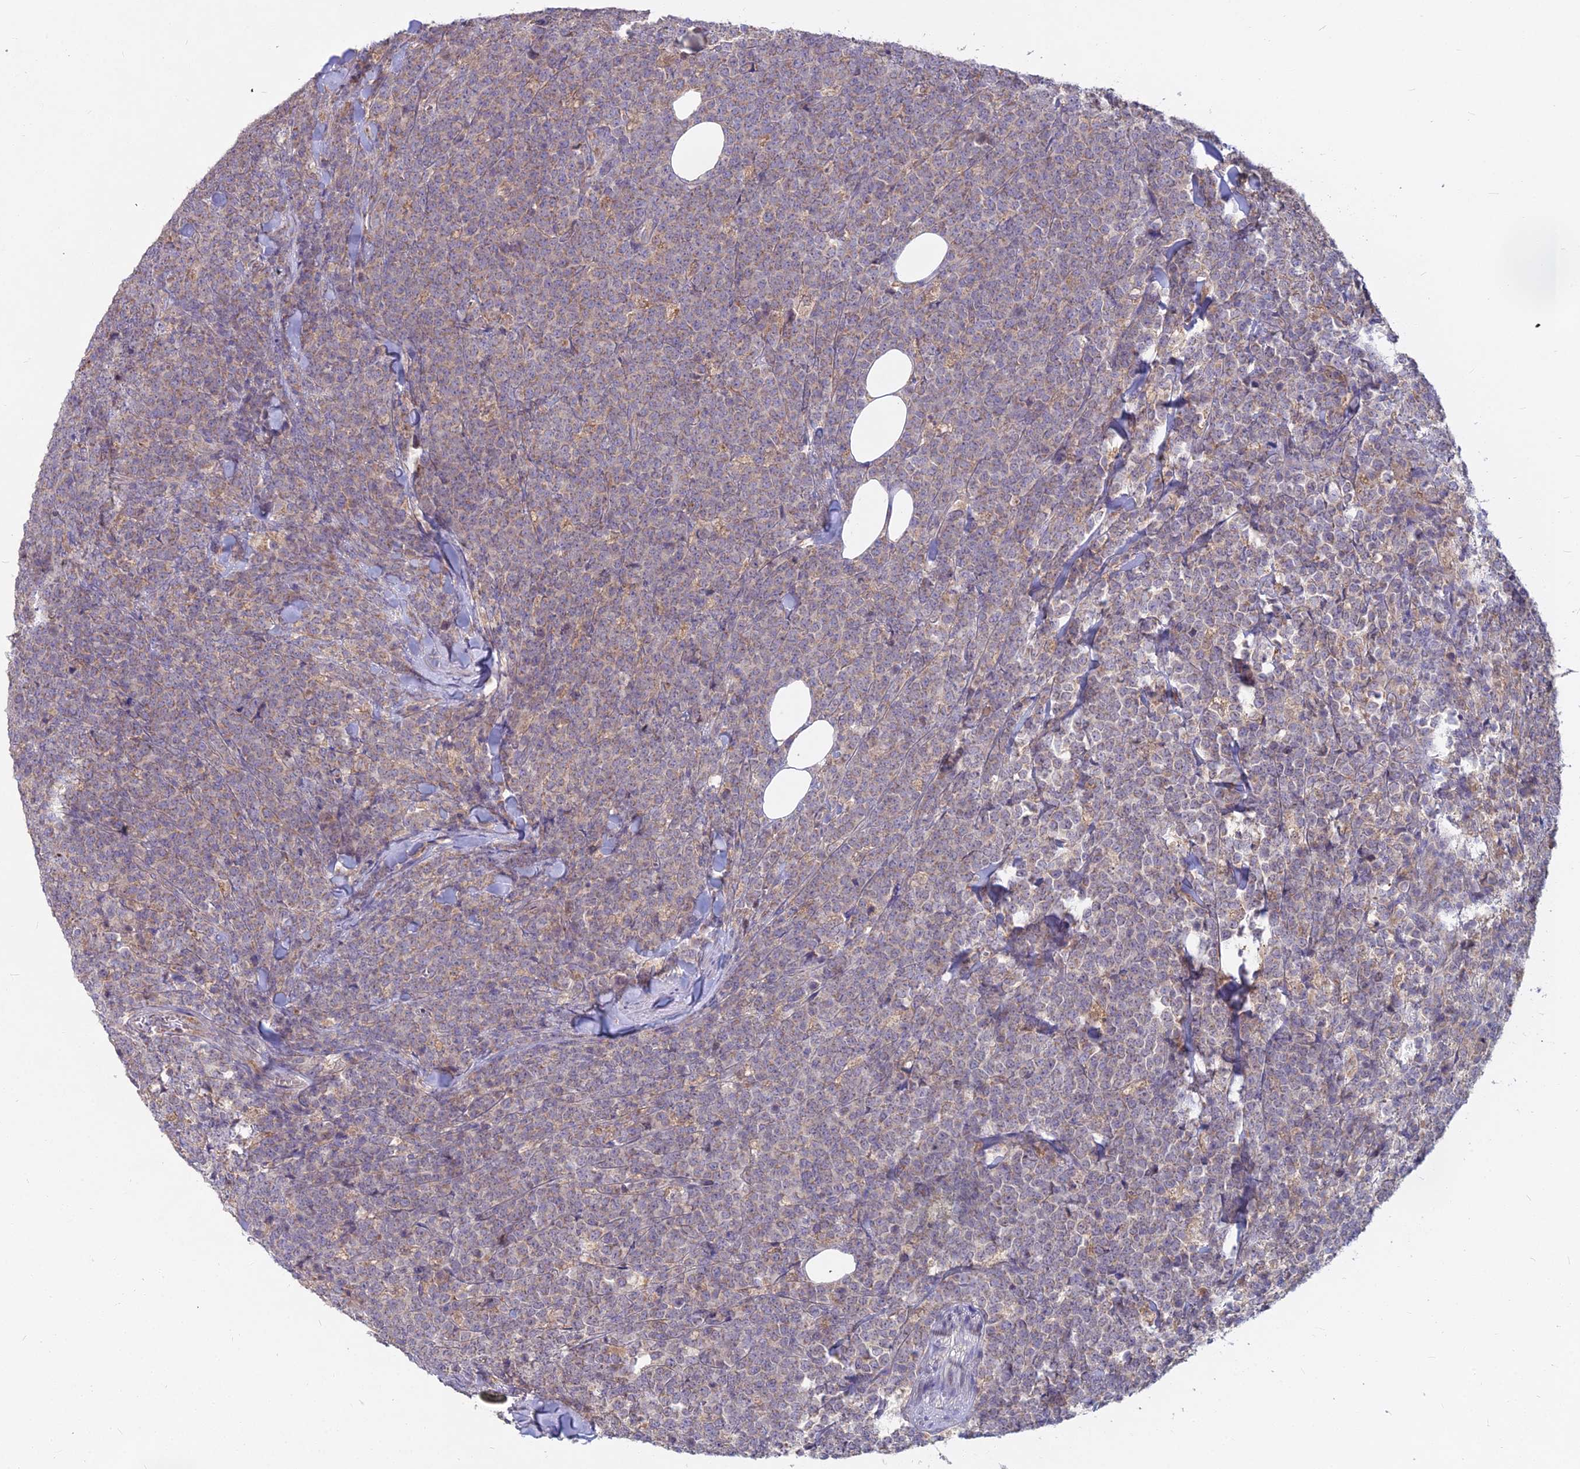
{"staining": {"intensity": "weak", "quantity": "25%-75%", "location": "cytoplasmic/membranous"}, "tissue": "lymphoma", "cell_type": "Tumor cells", "image_type": "cancer", "snomed": [{"axis": "morphology", "description": "Malignant lymphoma, non-Hodgkin's type, High grade"}, {"axis": "topography", "description": "Small intestine"}], "caption": "Brown immunohistochemical staining in malignant lymphoma, non-Hodgkin's type (high-grade) demonstrates weak cytoplasmic/membranous positivity in approximately 25%-75% of tumor cells.", "gene": "MICU2", "patient": {"sex": "male", "age": 8}}